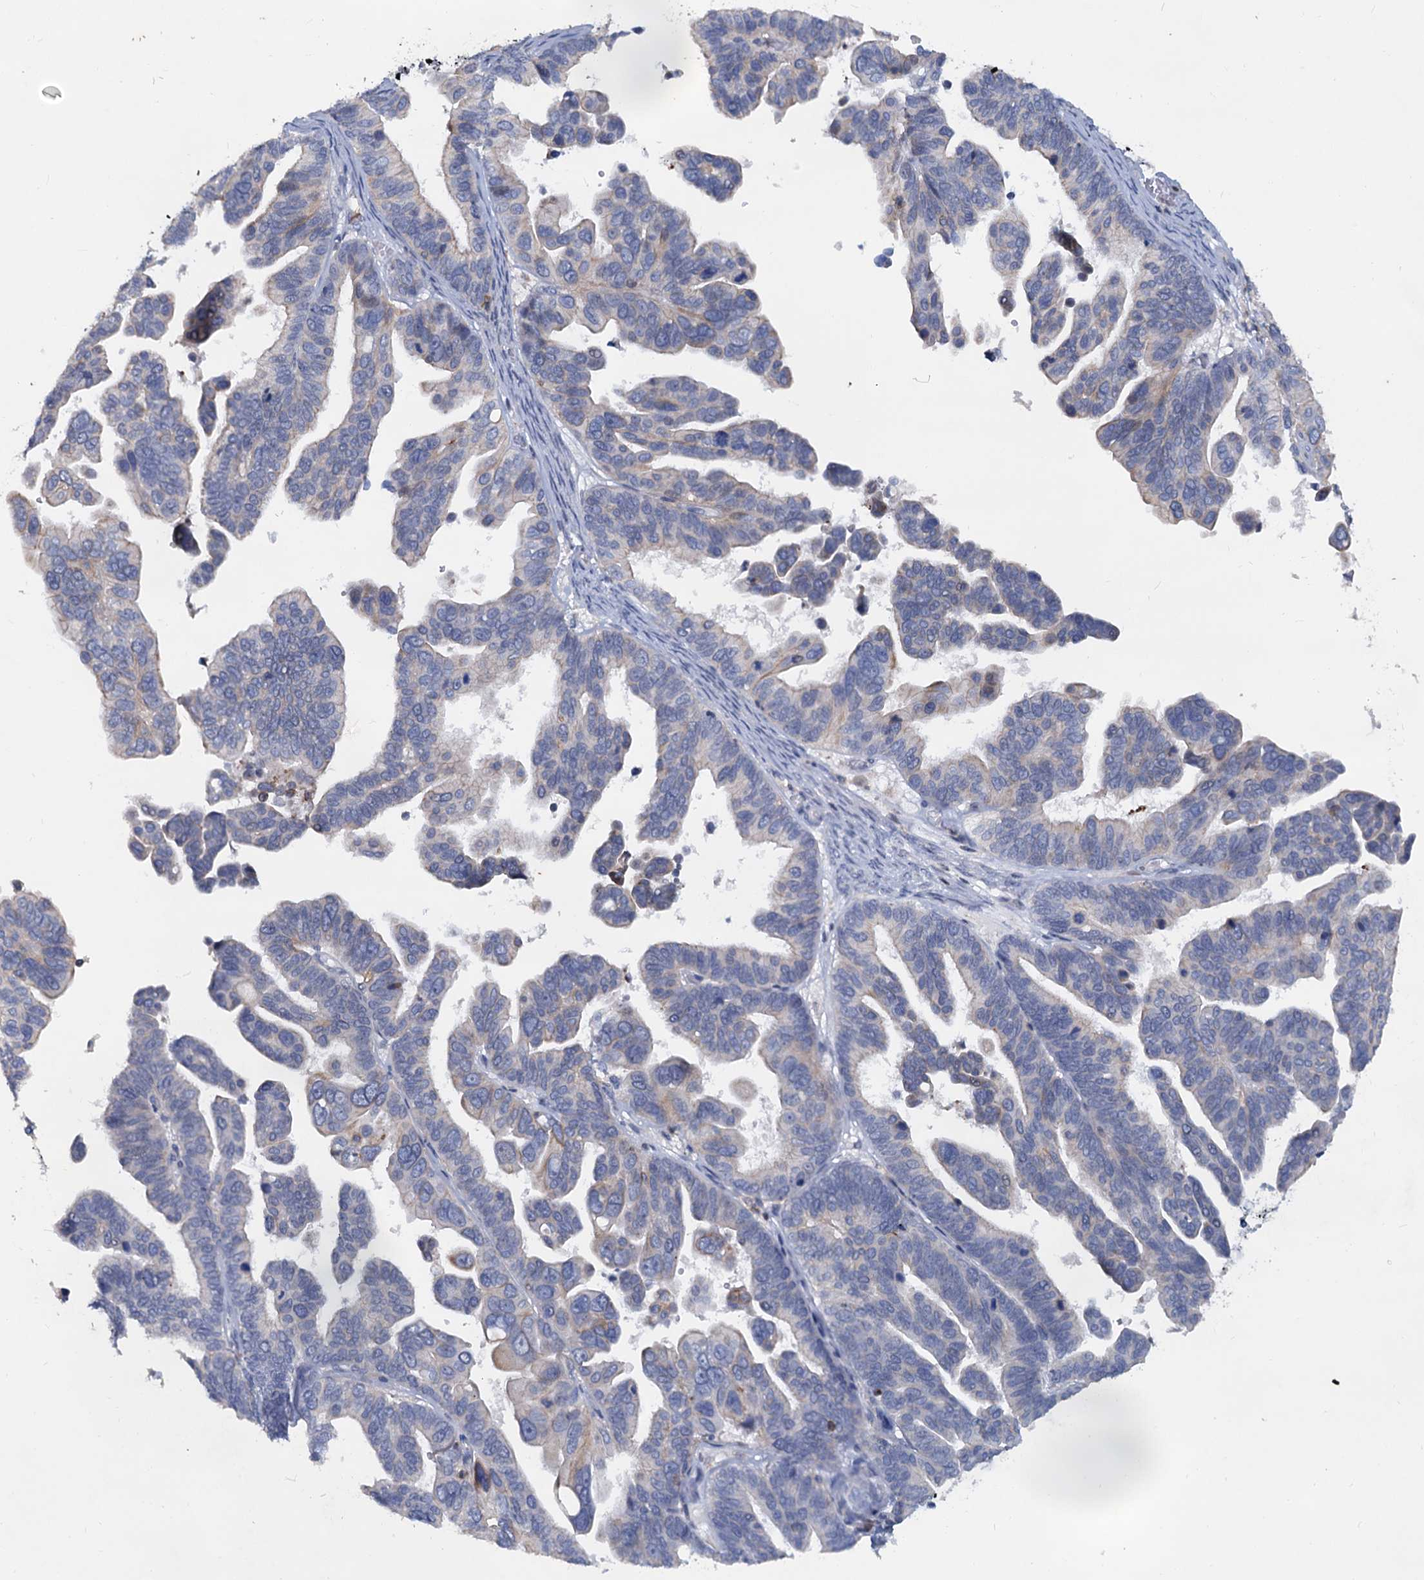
{"staining": {"intensity": "negative", "quantity": "none", "location": "none"}, "tissue": "ovarian cancer", "cell_type": "Tumor cells", "image_type": "cancer", "snomed": [{"axis": "morphology", "description": "Cystadenocarcinoma, serous, NOS"}, {"axis": "topography", "description": "Ovary"}], "caption": "Tumor cells show no significant protein expression in ovarian cancer (serous cystadenocarcinoma). Nuclei are stained in blue.", "gene": "LRCH4", "patient": {"sex": "female", "age": 56}}